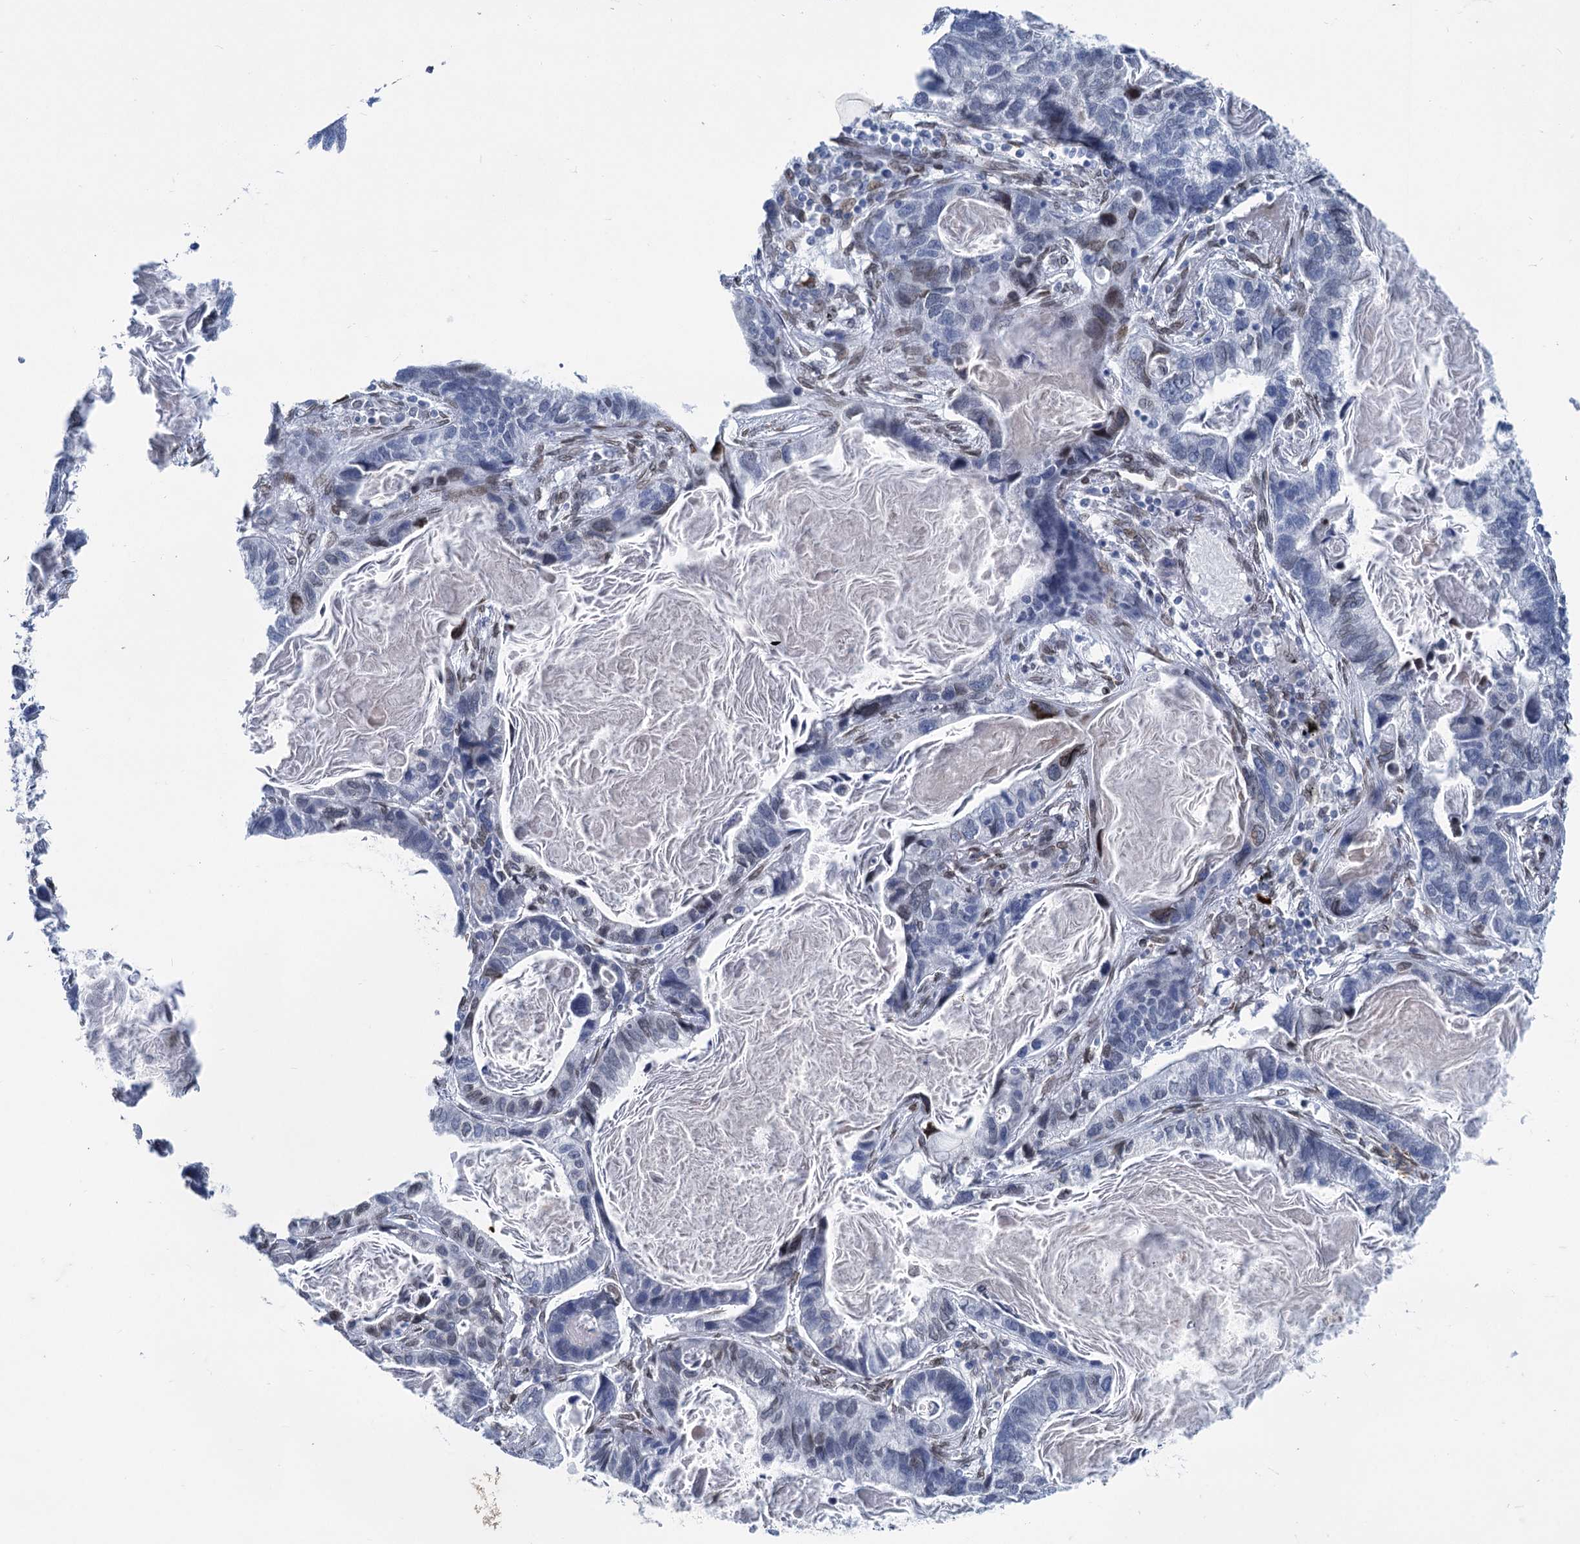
{"staining": {"intensity": "weak", "quantity": "<25%", "location": "nuclear"}, "tissue": "lung cancer", "cell_type": "Tumor cells", "image_type": "cancer", "snomed": [{"axis": "morphology", "description": "Adenocarcinoma, NOS"}, {"axis": "topography", "description": "Lung"}], "caption": "This is an IHC photomicrograph of lung cancer (adenocarcinoma). There is no staining in tumor cells.", "gene": "PRSS35", "patient": {"sex": "male", "age": 67}}